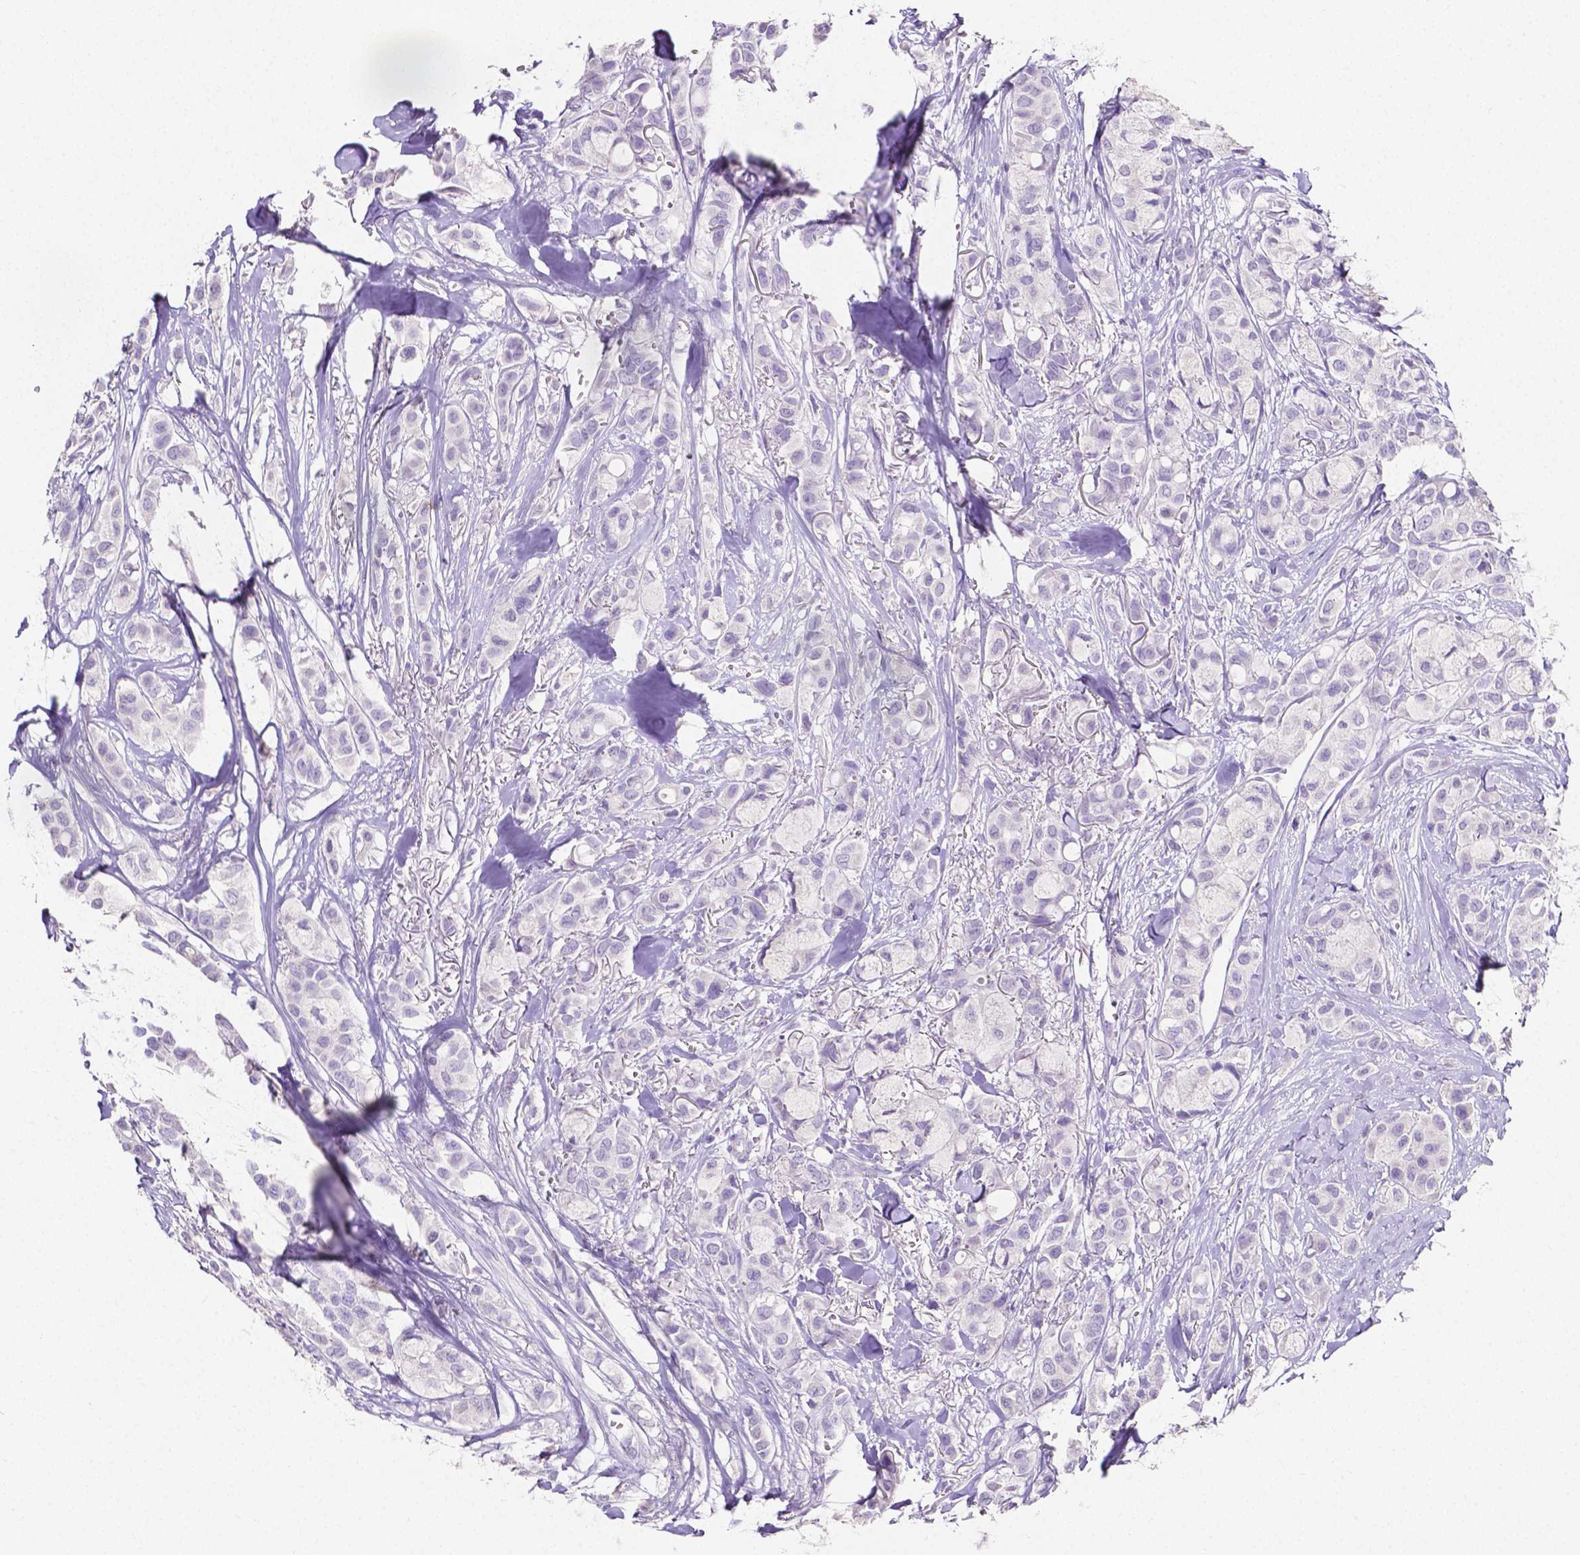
{"staining": {"intensity": "negative", "quantity": "none", "location": "none"}, "tissue": "breast cancer", "cell_type": "Tumor cells", "image_type": "cancer", "snomed": [{"axis": "morphology", "description": "Duct carcinoma"}, {"axis": "topography", "description": "Breast"}], "caption": "The micrograph displays no significant staining in tumor cells of breast cancer (infiltrating ductal carcinoma).", "gene": "SLC22A2", "patient": {"sex": "female", "age": 85}}